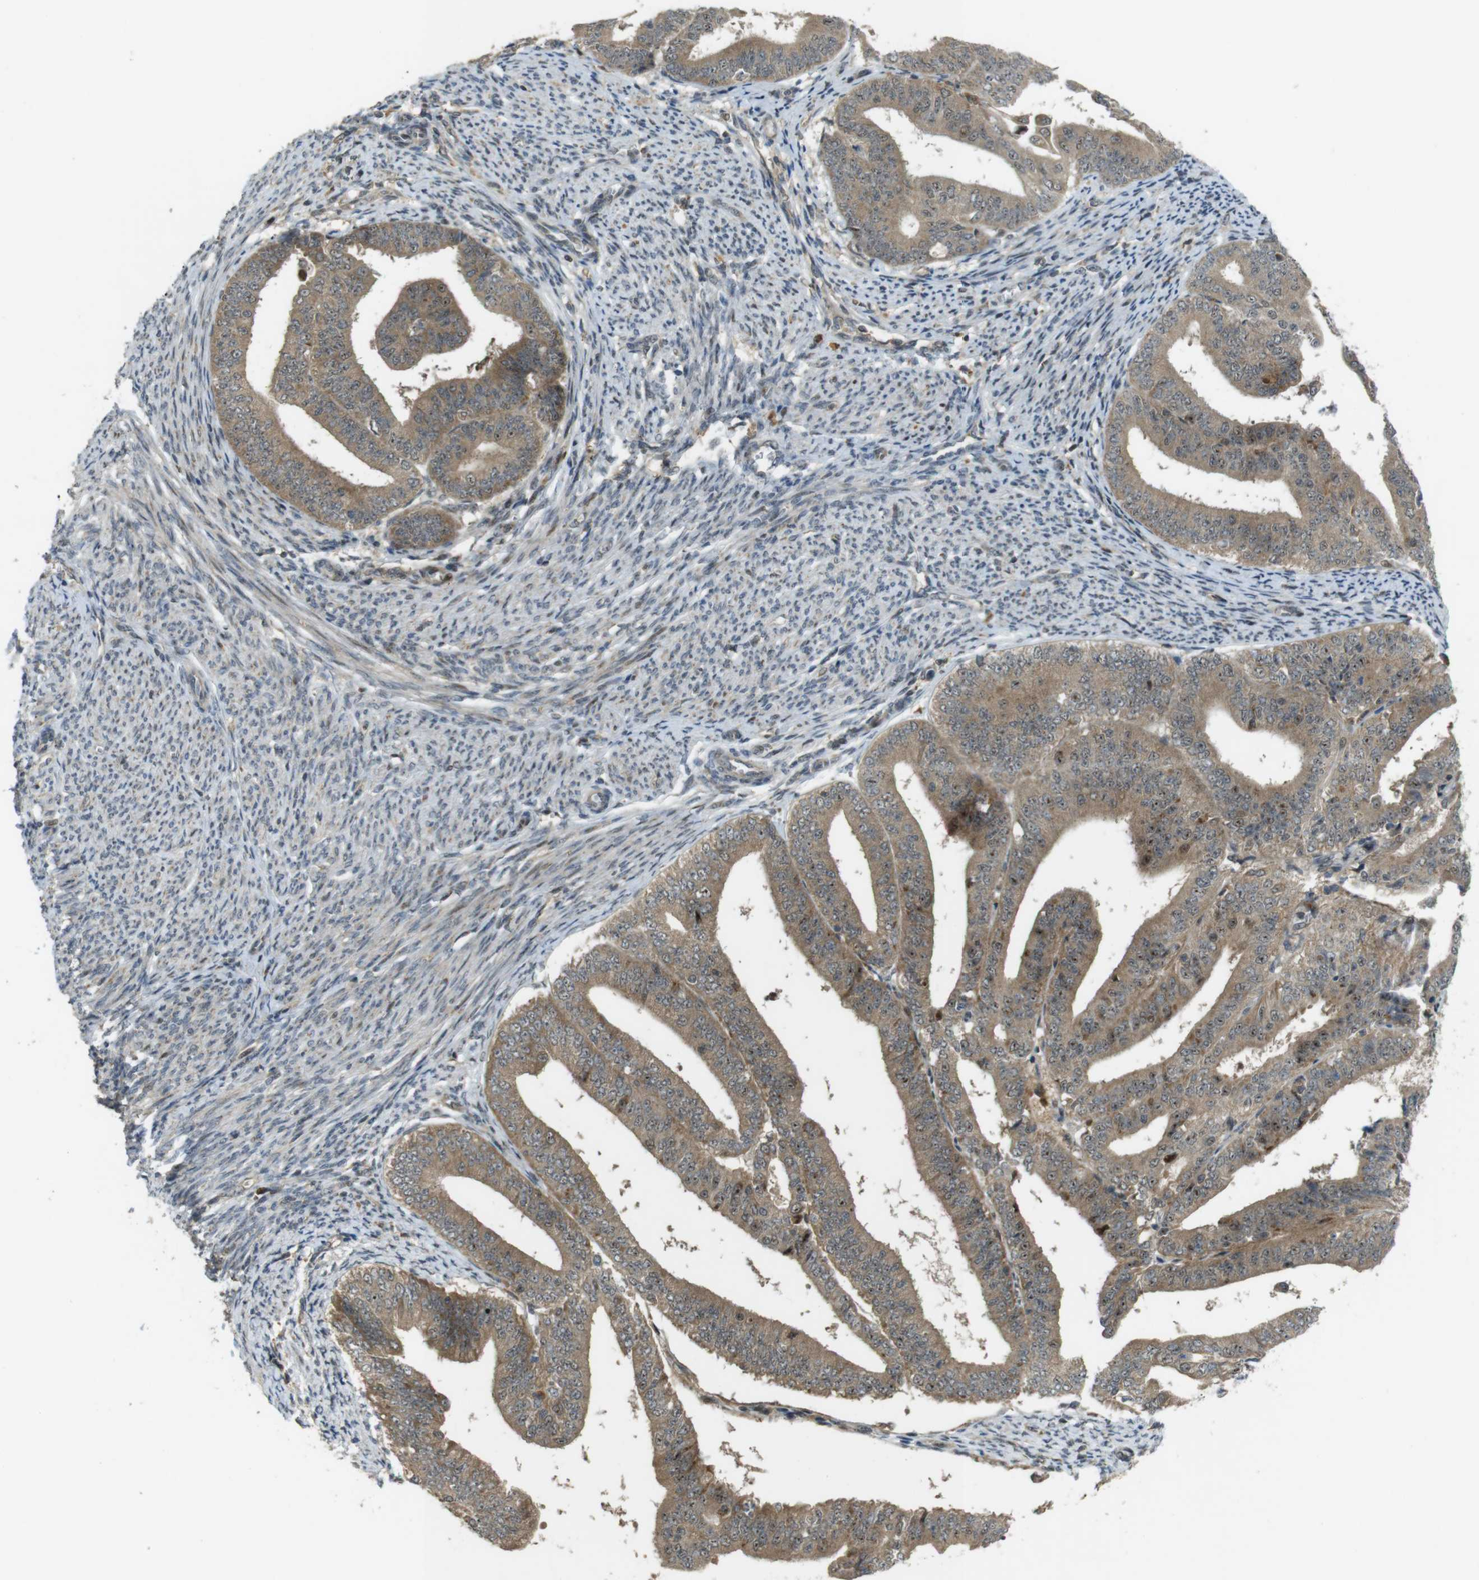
{"staining": {"intensity": "moderate", "quantity": ">75%", "location": "cytoplasmic/membranous"}, "tissue": "endometrial cancer", "cell_type": "Tumor cells", "image_type": "cancer", "snomed": [{"axis": "morphology", "description": "Adenocarcinoma, NOS"}, {"axis": "topography", "description": "Endometrium"}], "caption": "Immunohistochemical staining of human adenocarcinoma (endometrial) displays medium levels of moderate cytoplasmic/membranous protein expression in approximately >75% of tumor cells.", "gene": "TMX3", "patient": {"sex": "female", "age": 63}}